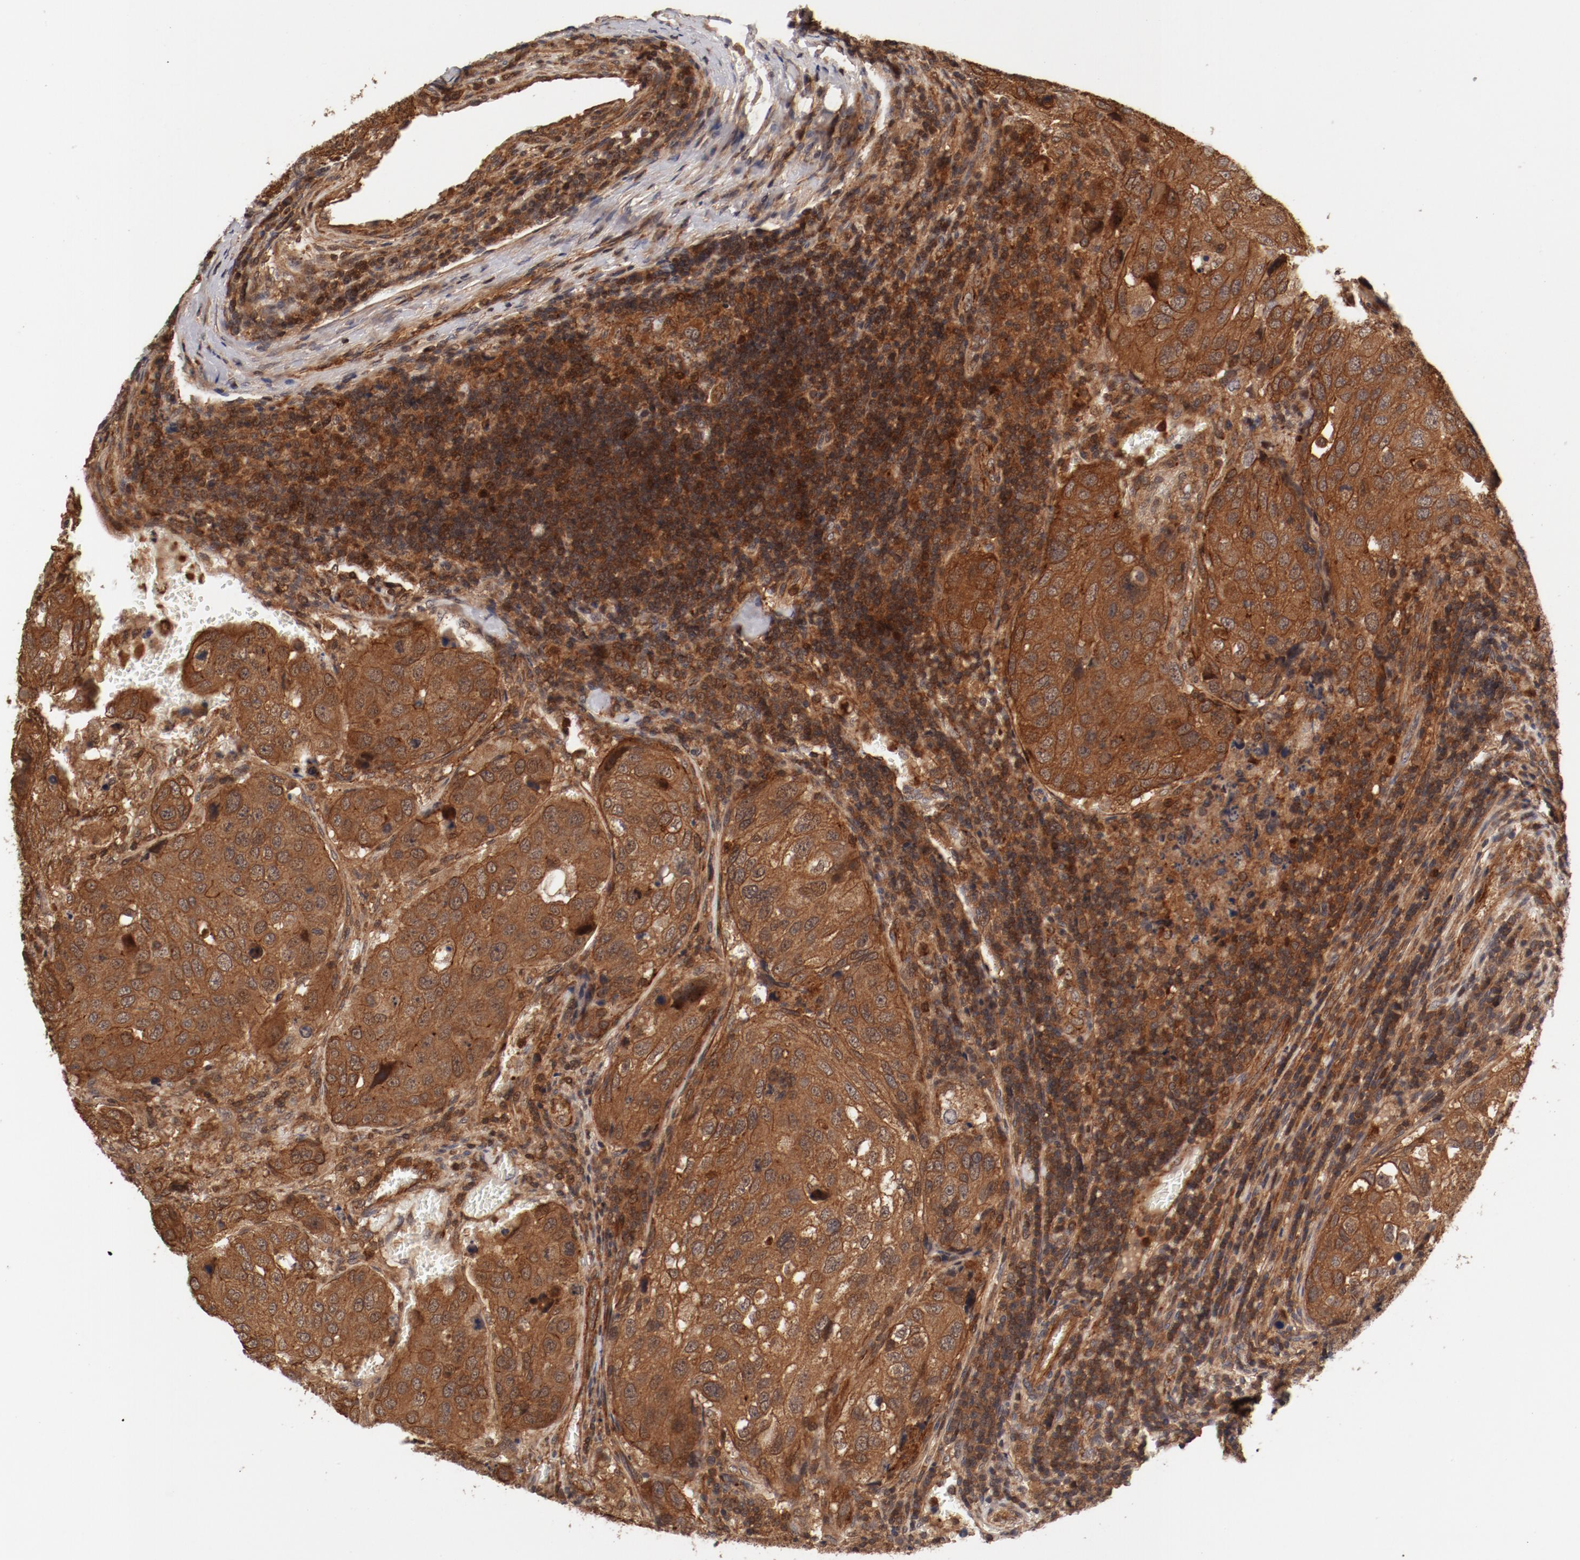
{"staining": {"intensity": "moderate", "quantity": ">75%", "location": "cytoplasmic/membranous"}, "tissue": "urothelial cancer", "cell_type": "Tumor cells", "image_type": "cancer", "snomed": [{"axis": "morphology", "description": "Urothelial carcinoma, High grade"}, {"axis": "topography", "description": "Lymph node"}, {"axis": "topography", "description": "Urinary bladder"}], "caption": "Protein staining shows moderate cytoplasmic/membranous expression in approximately >75% of tumor cells in urothelial carcinoma (high-grade).", "gene": "GUF1", "patient": {"sex": "male", "age": 51}}